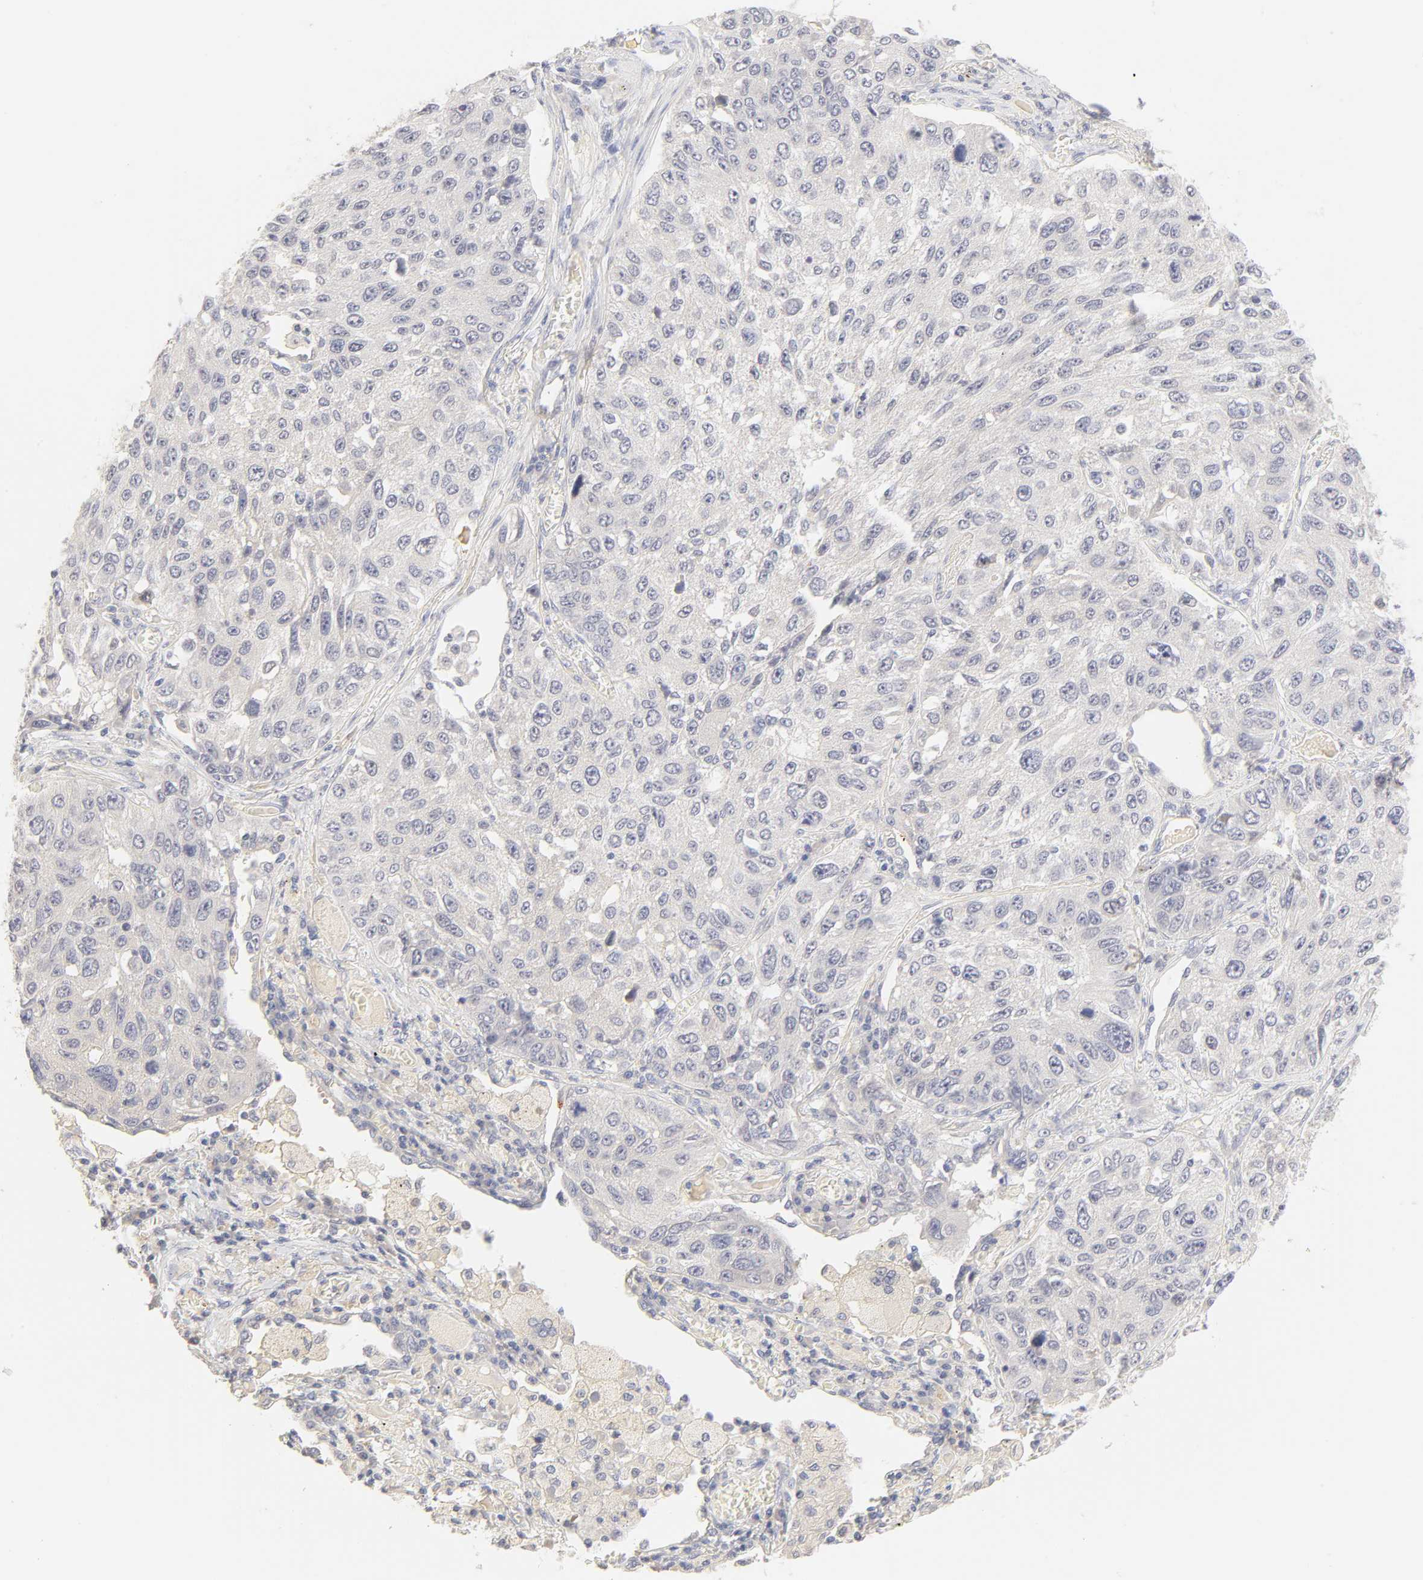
{"staining": {"intensity": "negative", "quantity": "none", "location": "none"}, "tissue": "lung cancer", "cell_type": "Tumor cells", "image_type": "cancer", "snomed": [{"axis": "morphology", "description": "Squamous cell carcinoma, NOS"}, {"axis": "topography", "description": "Lung"}], "caption": "Immunohistochemistry of human lung squamous cell carcinoma shows no positivity in tumor cells.", "gene": "CYP4B1", "patient": {"sex": "male", "age": 71}}